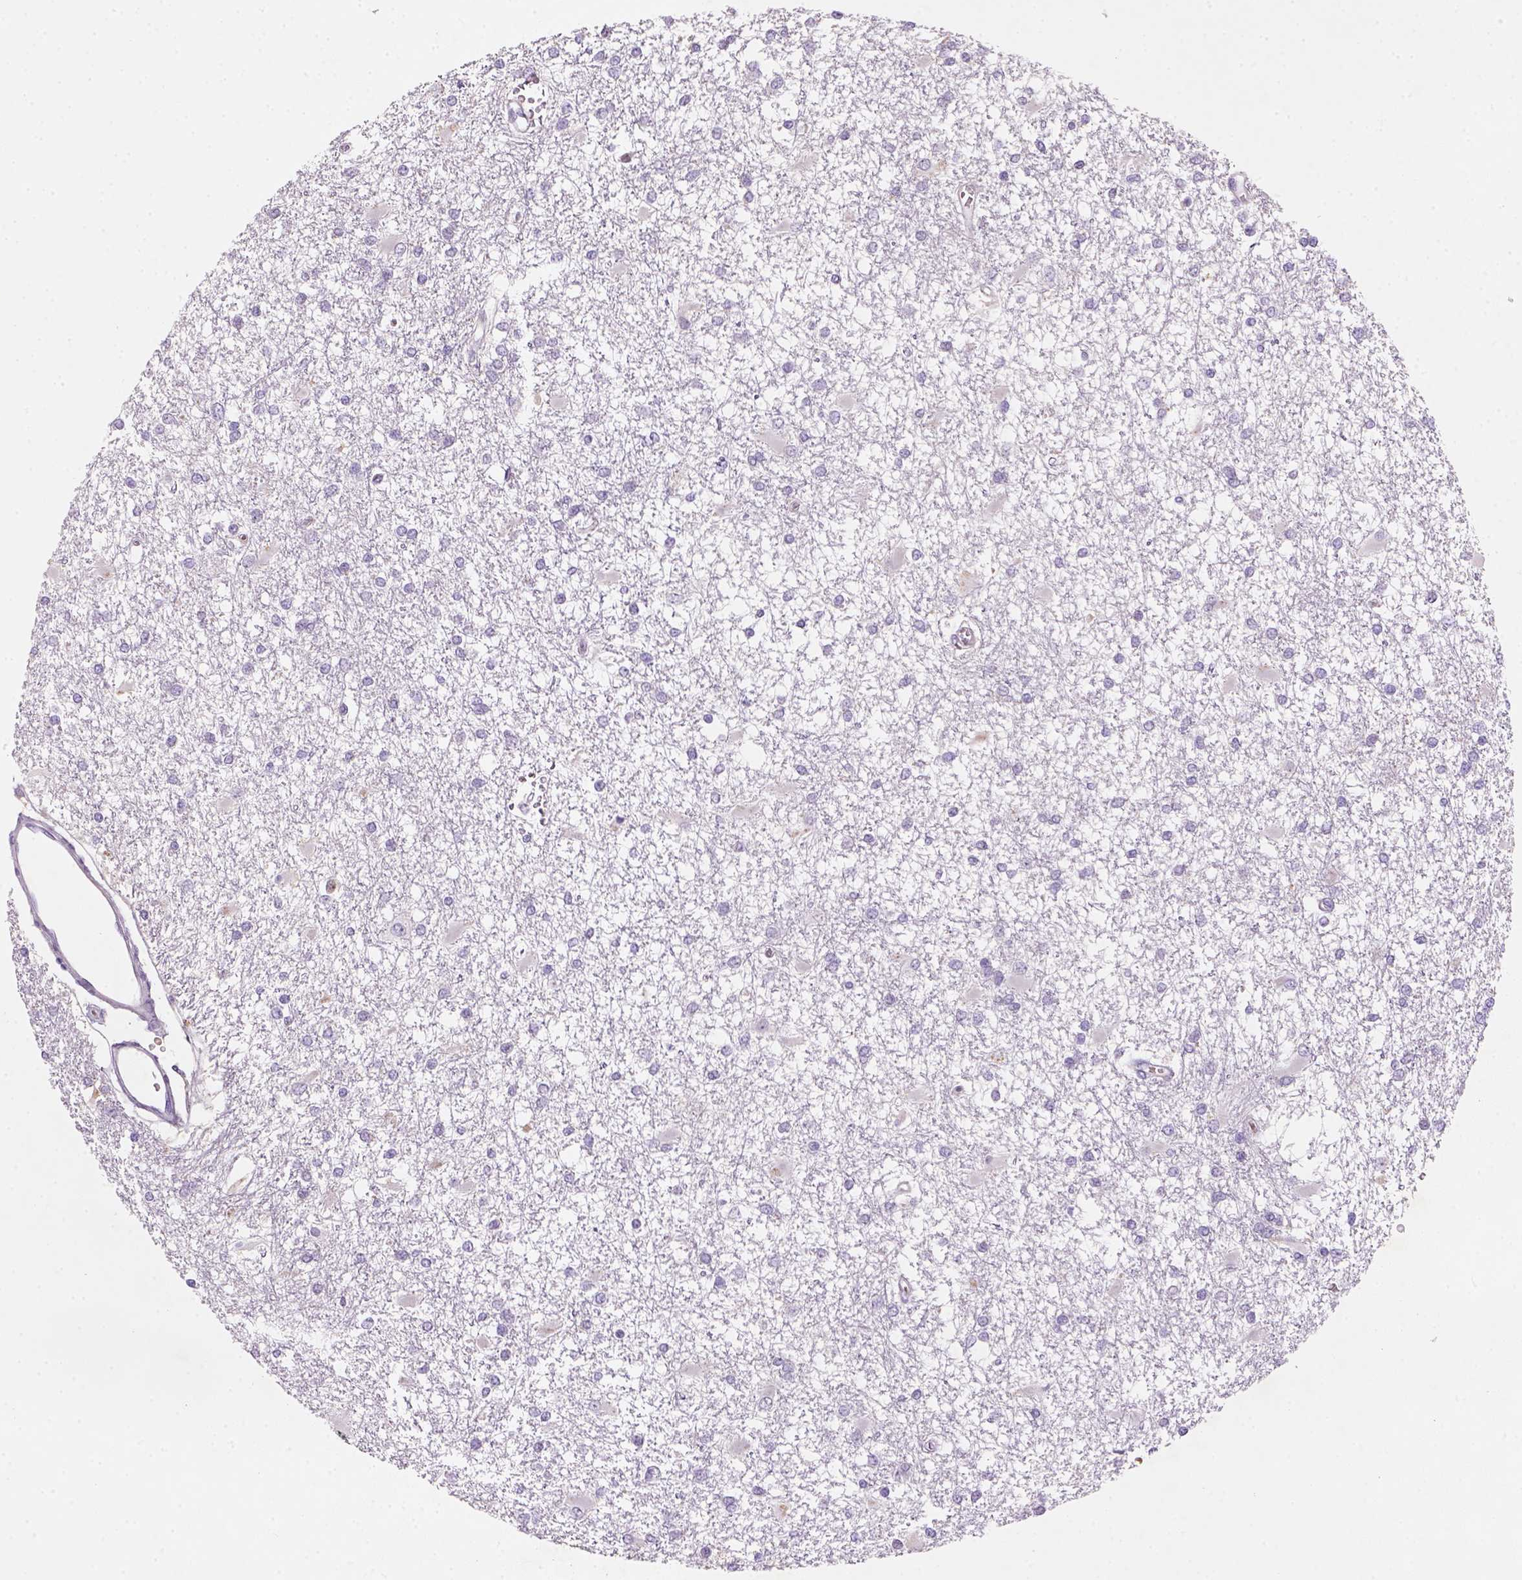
{"staining": {"intensity": "negative", "quantity": "none", "location": "none"}, "tissue": "glioma", "cell_type": "Tumor cells", "image_type": "cancer", "snomed": [{"axis": "morphology", "description": "Glioma, malignant, High grade"}, {"axis": "topography", "description": "Cerebral cortex"}], "caption": "The immunohistochemistry (IHC) micrograph has no significant staining in tumor cells of glioma tissue.", "gene": "ZMAT4", "patient": {"sex": "male", "age": 79}}